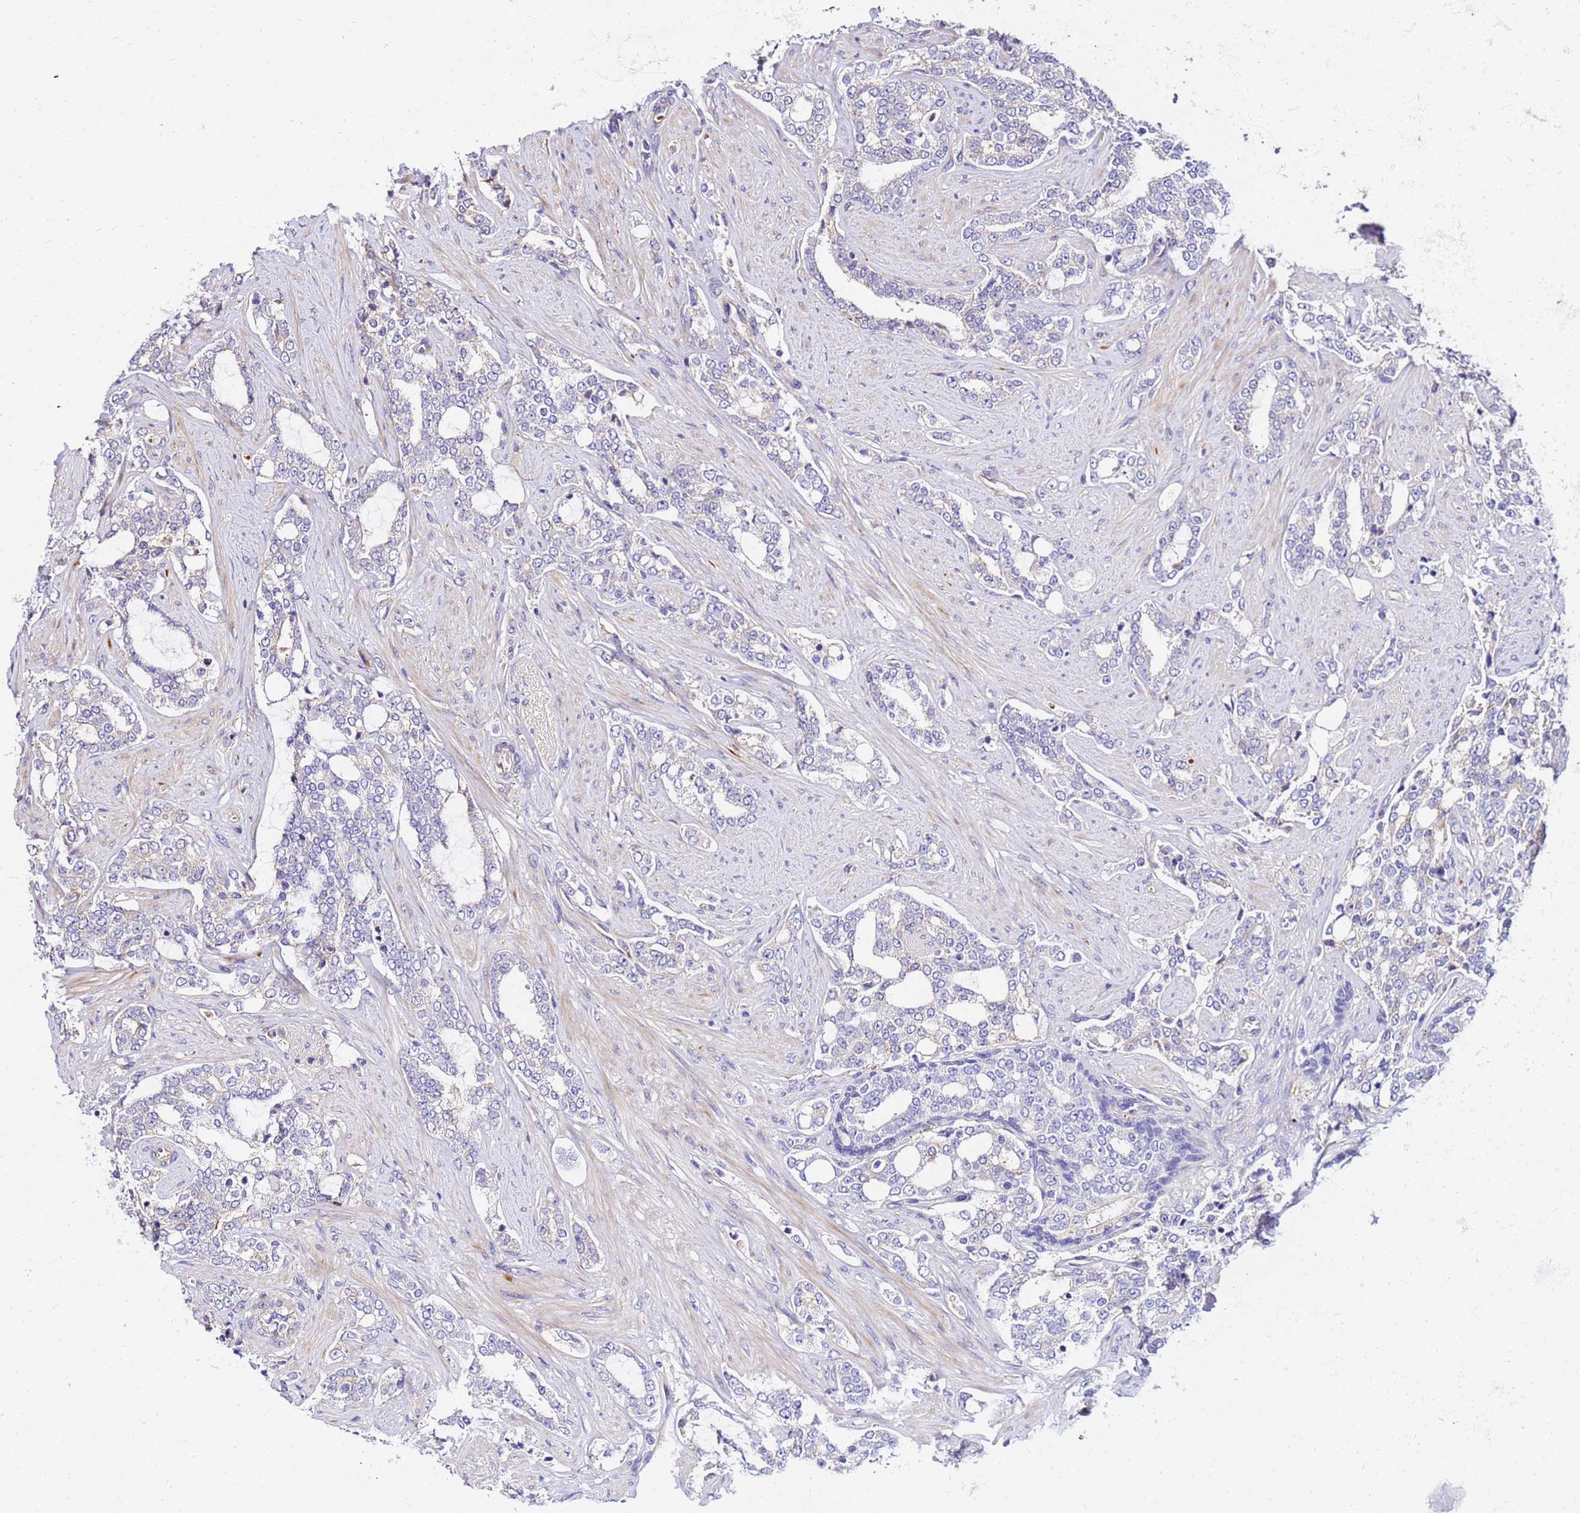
{"staining": {"intensity": "negative", "quantity": "none", "location": "none"}, "tissue": "prostate cancer", "cell_type": "Tumor cells", "image_type": "cancer", "snomed": [{"axis": "morphology", "description": "Adenocarcinoma, High grade"}, {"axis": "topography", "description": "Prostate"}], "caption": "Image shows no protein positivity in tumor cells of prostate high-grade adenocarcinoma tissue.", "gene": "WWC2", "patient": {"sex": "male", "age": 64}}